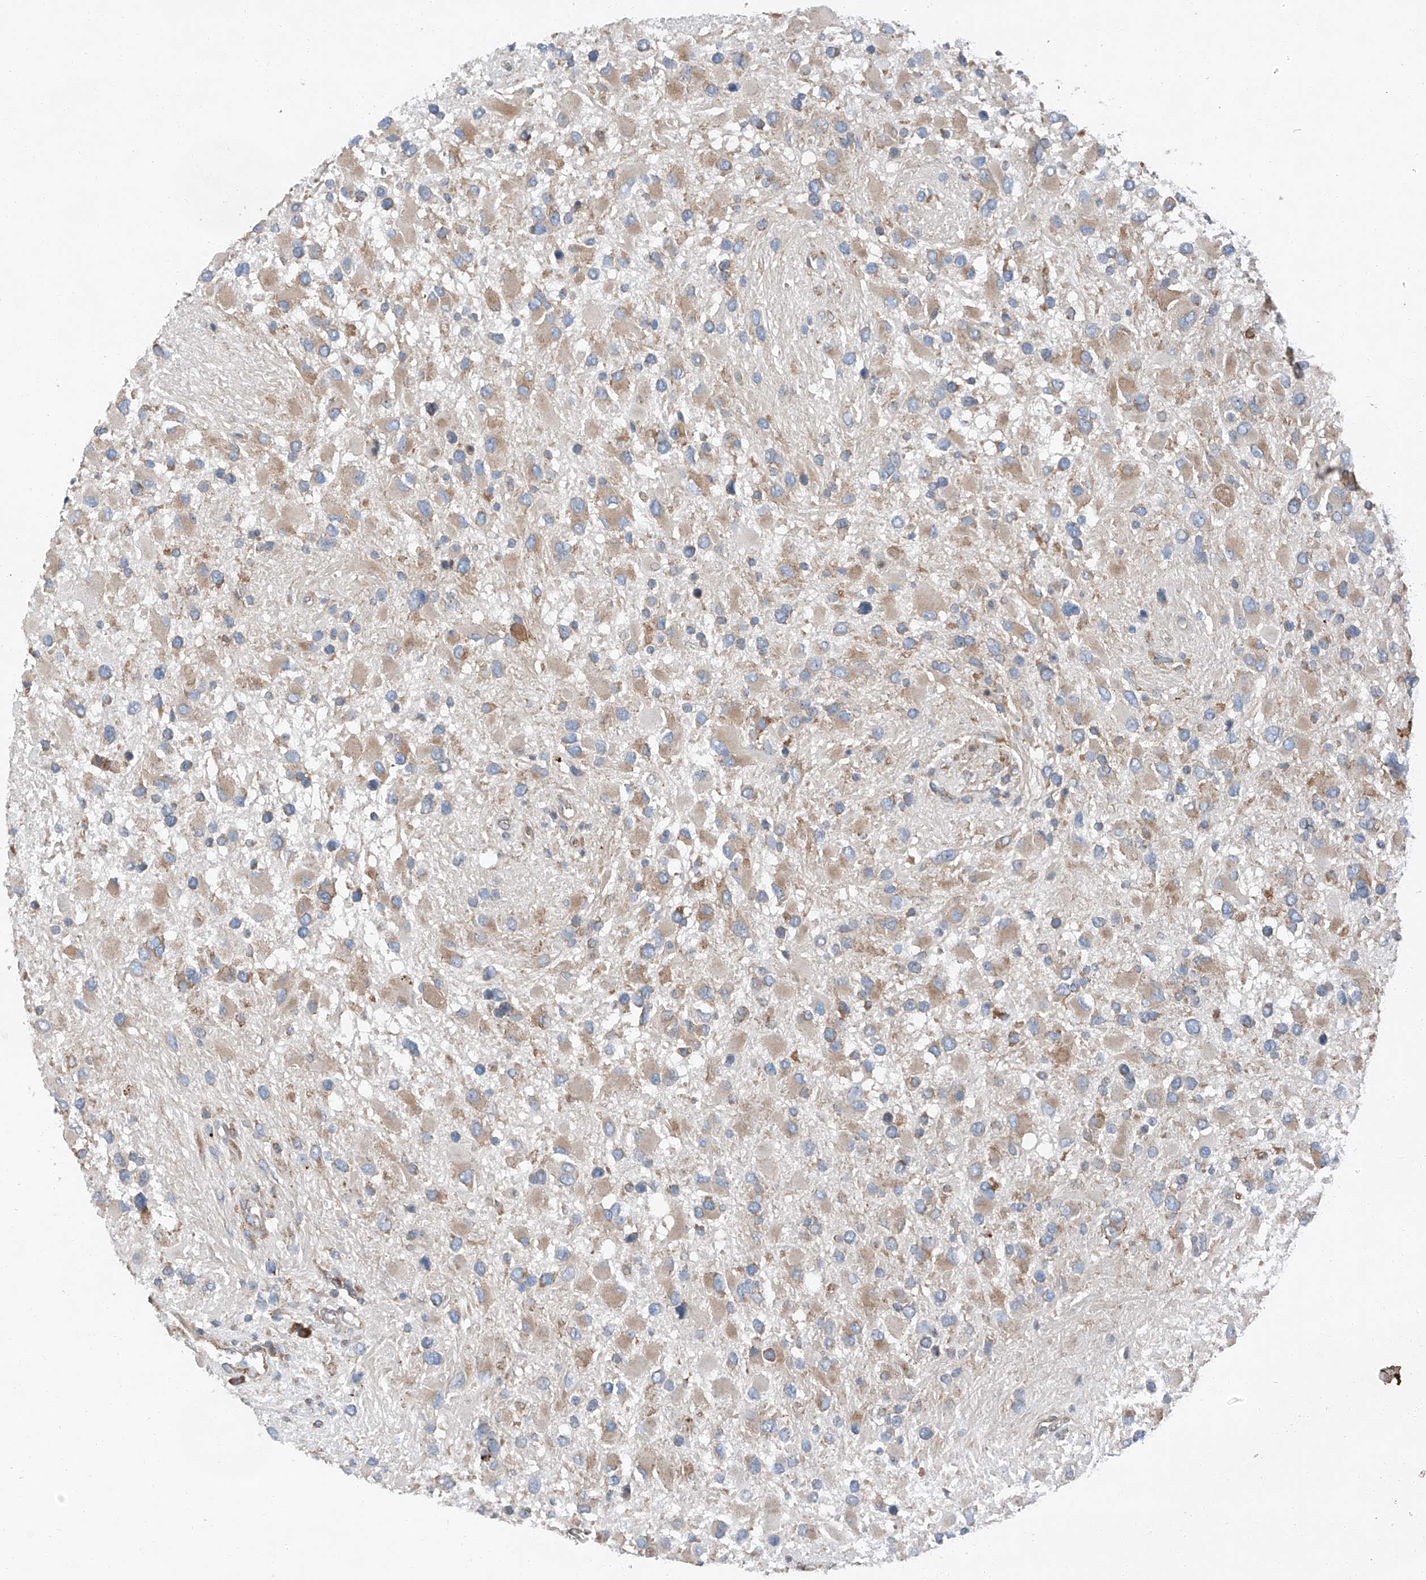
{"staining": {"intensity": "weak", "quantity": ">75%", "location": "cytoplasmic/membranous"}, "tissue": "glioma", "cell_type": "Tumor cells", "image_type": "cancer", "snomed": [{"axis": "morphology", "description": "Glioma, malignant, High grade"}, {"axis": "topography", "description": "Brain"}], "caption": "Malignant glioma (high-grade) tissue exhibits weak cytoplasmic/membranous staining in about >75% of tumor cells, visualized by immunohistochemistry. Nuclei are stained in blue.", "gene": "ZC3H15", "patient": {"sex": "male", "age": 53}}